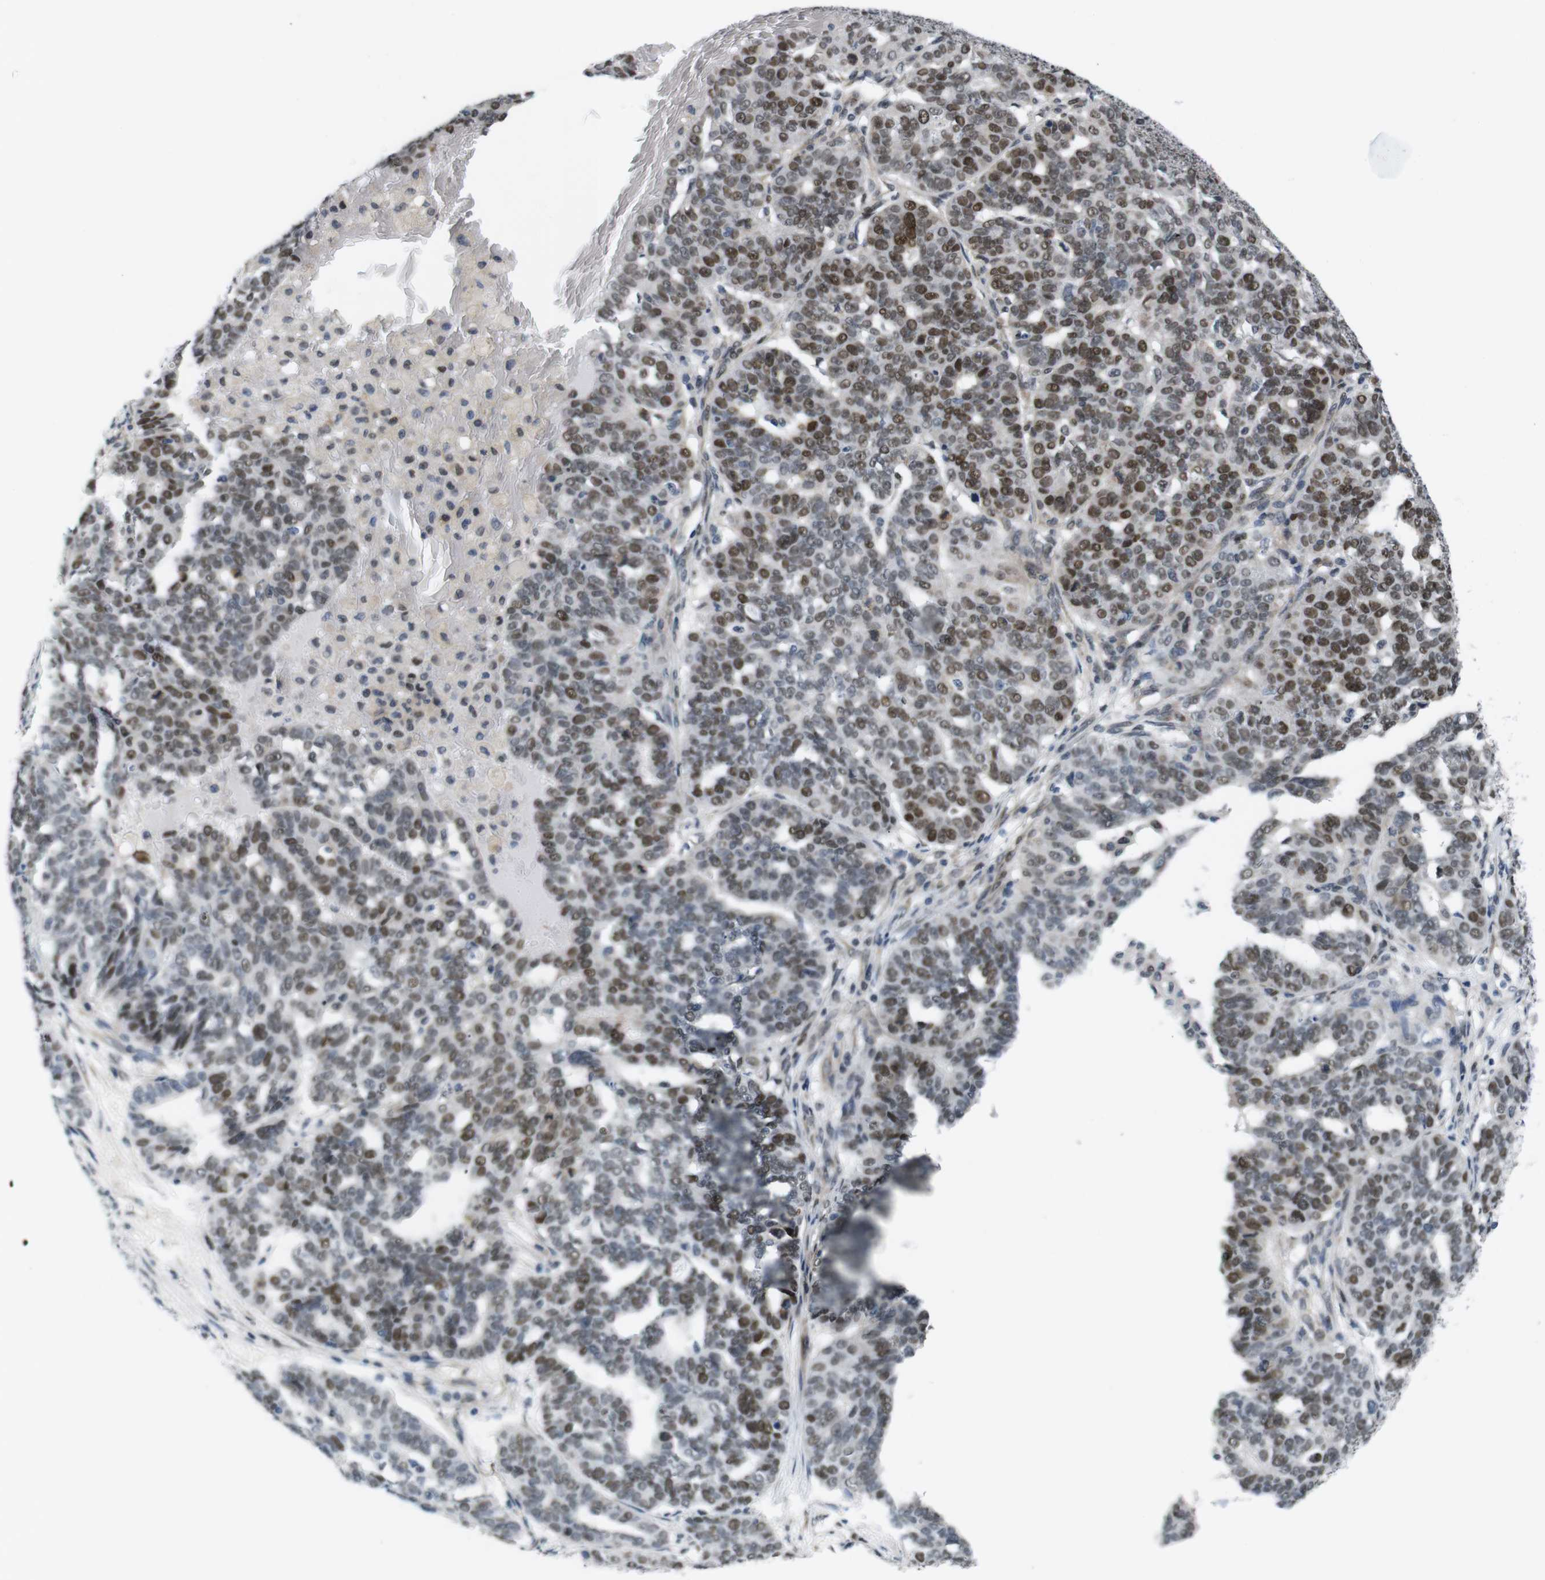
{"staining": {"intensity": "moderate", "quantity": ">75%", "location": "nuclear"}, "tissue": "ovarian cancer", "cell_type": "Tumor cells", "image_type": "cancer", "snomed": [{"axis": "morphology", "description": "Cystadenocarcinoma, serous, NOS"}, {"axis": "topography", "description": "Ovary"}], "caption": "Human ovarian cancer (serous cystadenocarcinoma) stained with a protein marker exhibits moderate staining in tumor cells.", "gene": "SMCO2", "patient": {"sex": "female", "age": 59}}